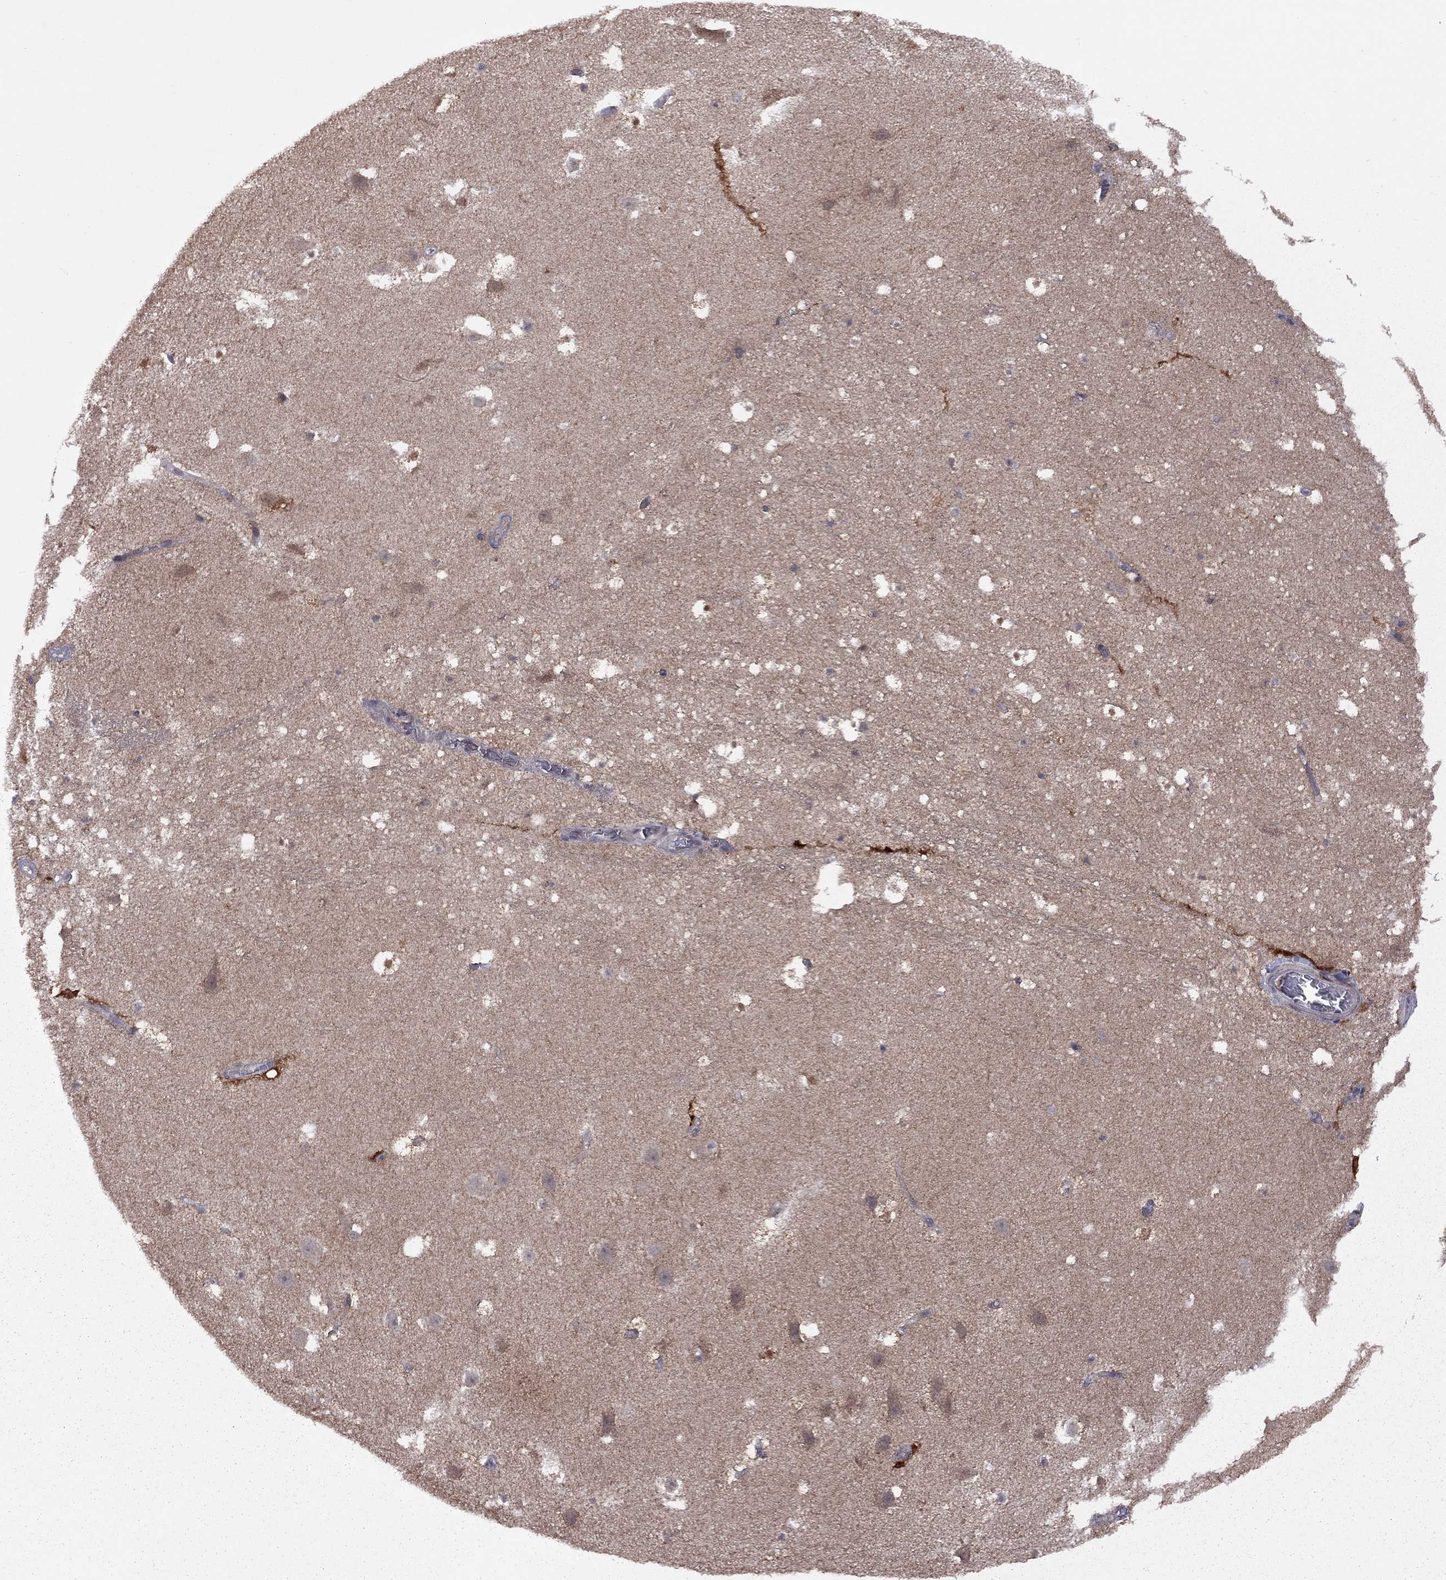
{"staining": {"intensity": "negative", "quantity": "none", "location": "none"}, "tissue": "hippocampus", "cell_type": "Glial cells", "image_type": "normal", "snomed": [{"axis": "morphology", "description": "Normal tissue, NOS"}, {"axis": "topography", "description": "Hippocampus"}], "caption": "Protein analysis of benign hippocampus reveals no significant expression in glial cells. (DAB (3,3'-diaminobenzidine) immunohistochemistry (IHC) visualized using brightfield microscopy, high magnification).", "gene": "IPP", "patient": {"sex": "male", "age": 26}}